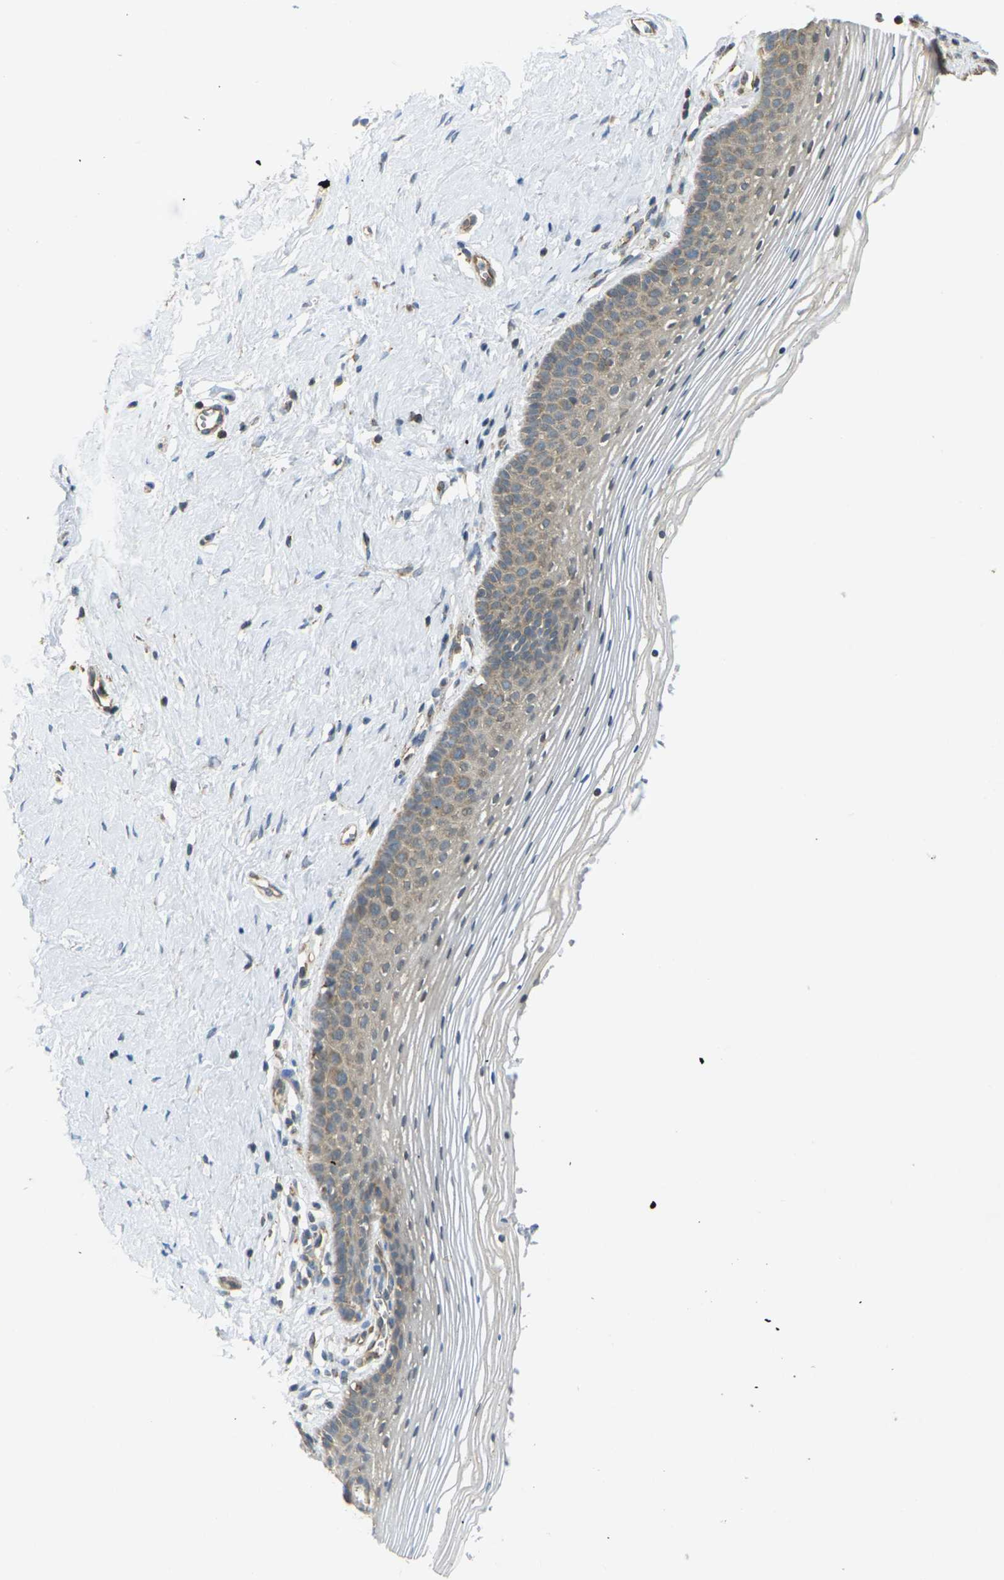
{"staining": {"intensity": "weak", "quantity": "25%-75%", "location": "cytoplasmic/membranous"}, "tissue": "vagina", "cell_type": "Squamous epithelial cells", "image_type": "normal", "snomed": [{"axis": "morphology", "description": "Normal tissue, NOS"}, {"axis": "topography", "description": "Vagina"}], "caption": "IHC of normal vagina displays low levels of weak cytoplasmic/membranous positivity in approximately 25%-75% of squamous epithelial cells.", "gene": "KSR1", "patient": {"sex": "female", "age": 32}}